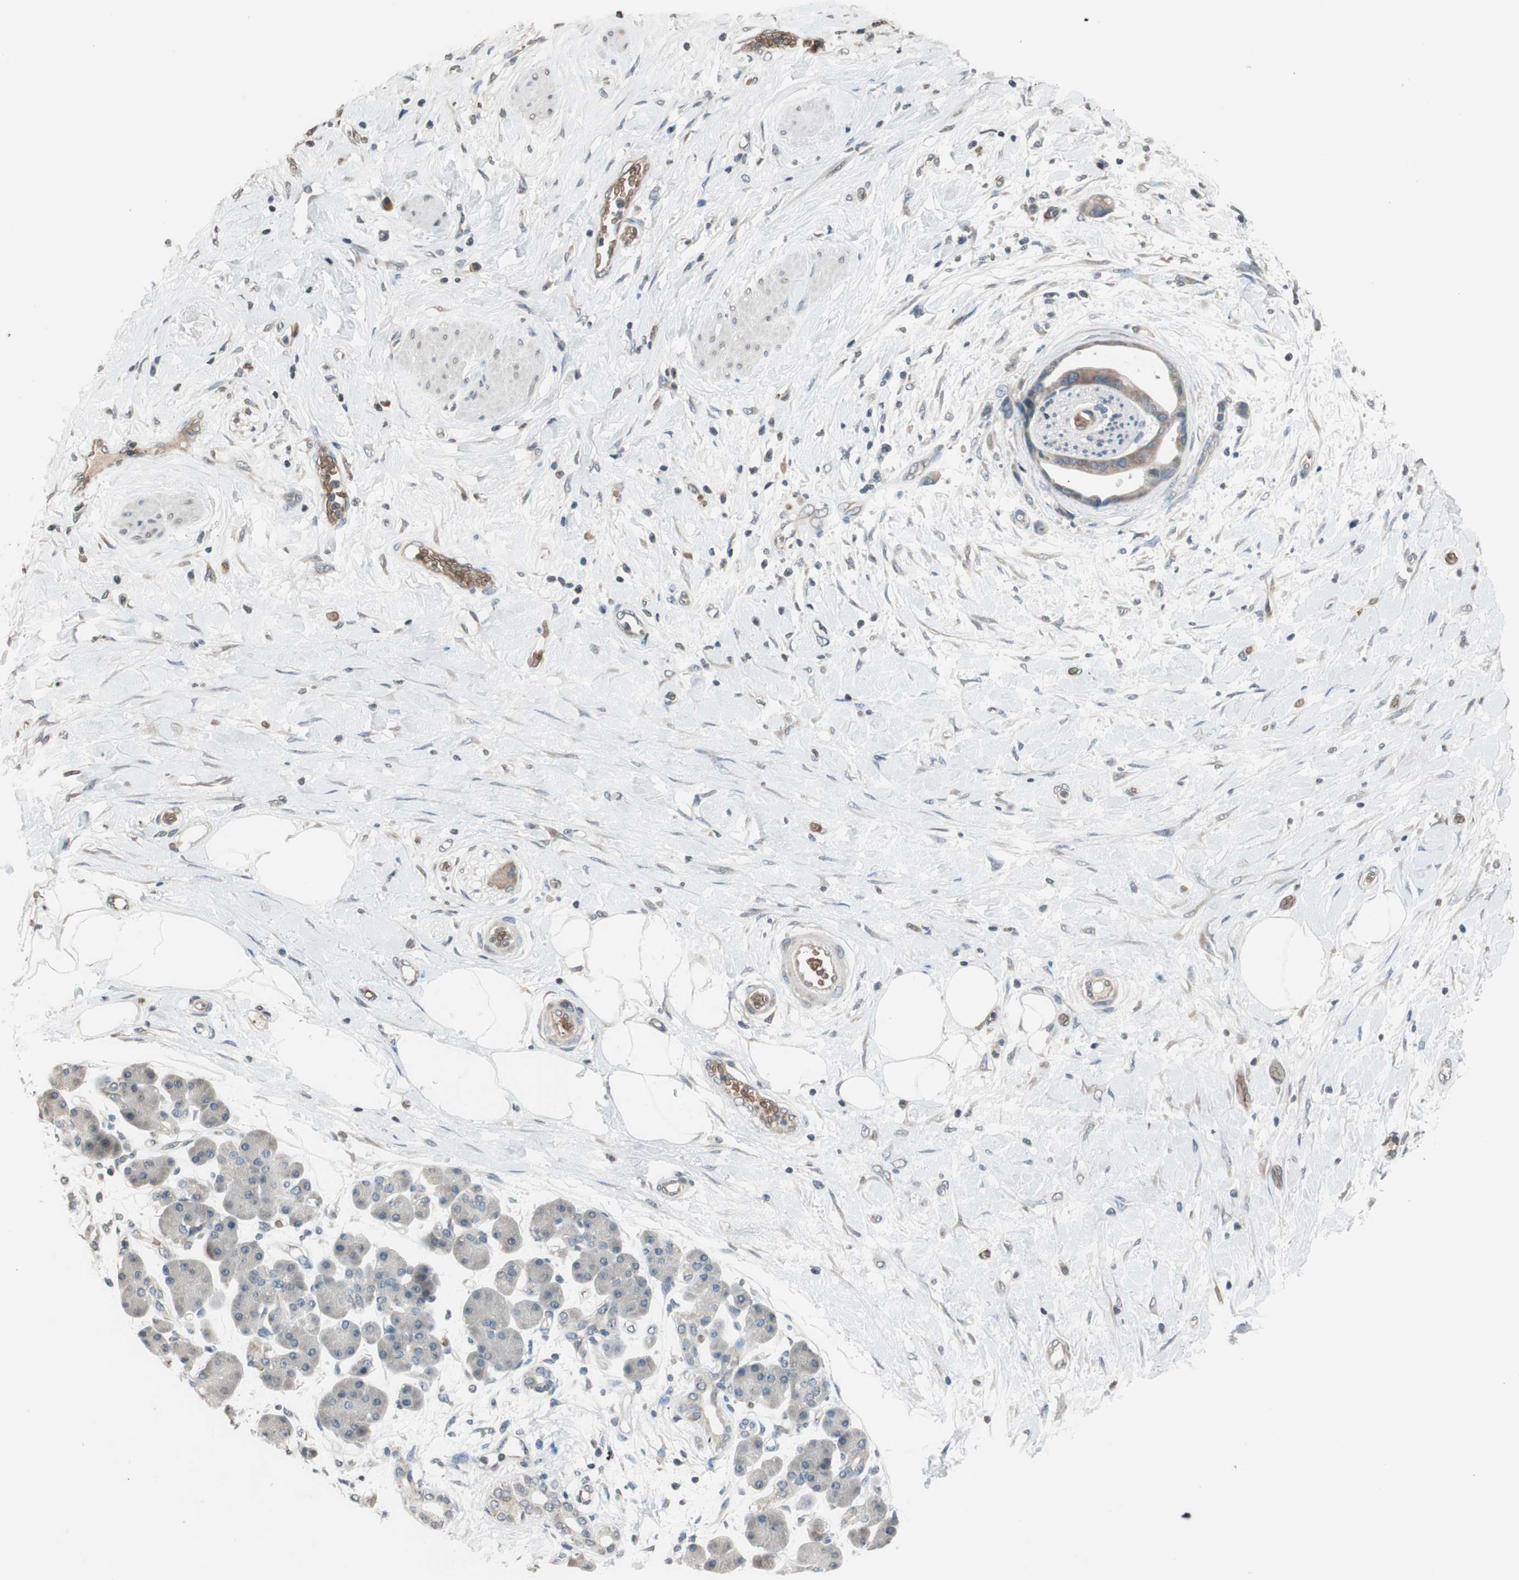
{"staining": {"intensity": "weak", "quantity": "<25%", "location": "cytoplasmic/membranous"}, "tissue": "pancreatic cancer", "cell_type": "Tumor cells", "image_type": "cancer", "snomed": [{"axis": "morphology", "description": "Adenocarcinoma, NOS"}, {"axis": "morphology", "description": "Adenocarcinoma, metastatic, NOS"}, {"axis": "topography", "description": "Lymph node"}, {"axis": "topography", "description": "Pancreas"}, {"axis": "topography", "description": "Duodenum"}], "caption": "There is no significant expression in tumor cells of pancreatic metastatic adenocarcinoma.", "gene": "GYPC", "patient": {"sex": "female", "age": 64}}